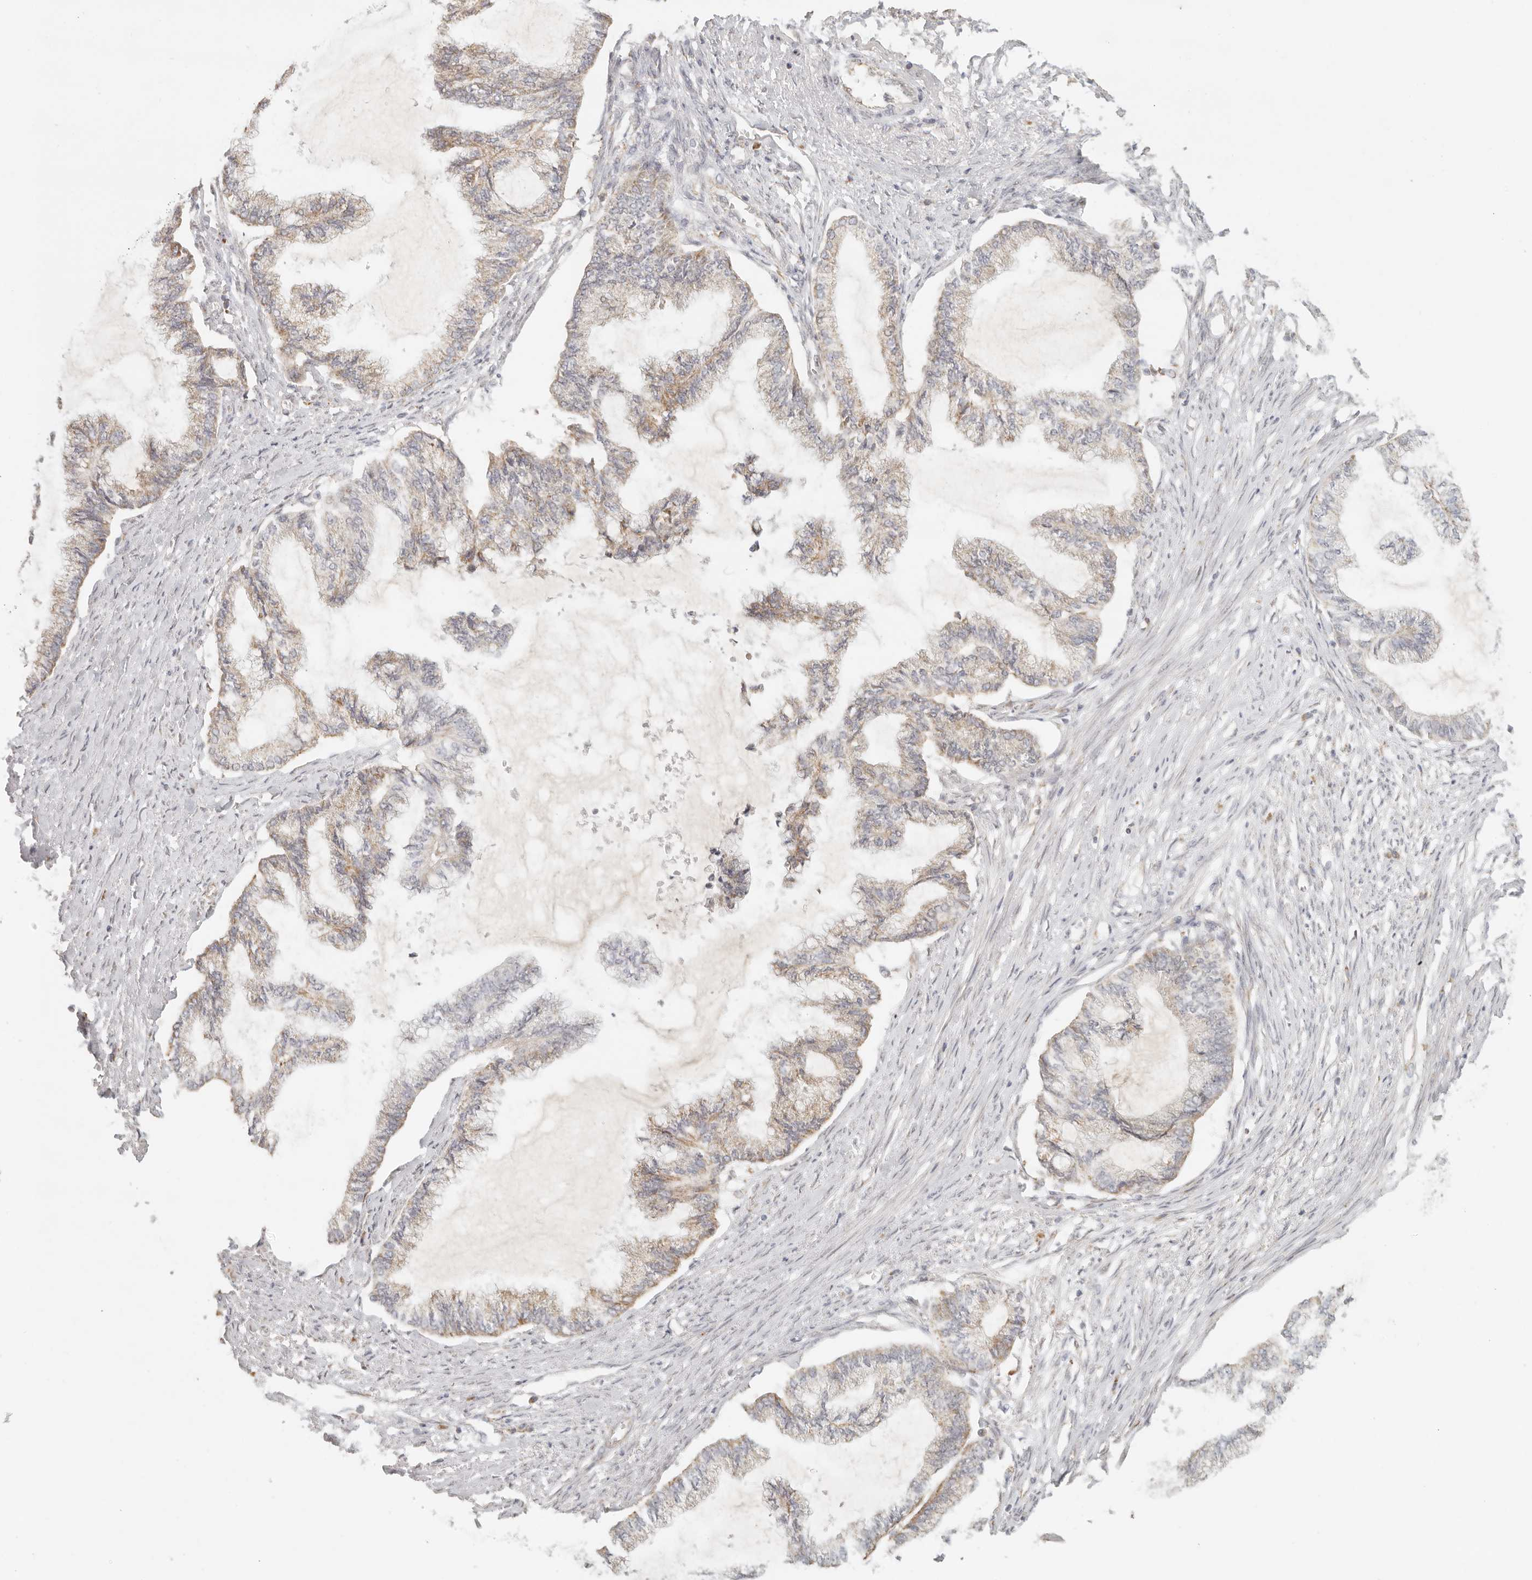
{"staining": {"intensity": "weak", "quantity": ">75%", "location": "cytoplasmic/membranous"}, "tissue": "endometrial cancer", "cell_type": "Tumor cells", "image_type": "cancer", "snomed": [{"axis": "morphology", "description": "Adenocarcinoma, NOS"}, {"axis": "topography", "description": "Endometrium"}], "caption": "Protein staining of adenocarcinoma (endometrial) tissue shows weak cytoplasmic/membranous staining in about >75% of tumor cells. Using DAB (brown) and hematoxylin (blue) stains, captured at high magnification using brightfield microscopy.", "gene": "KDF1", "patient": {"sex": "female", "age": 86}}